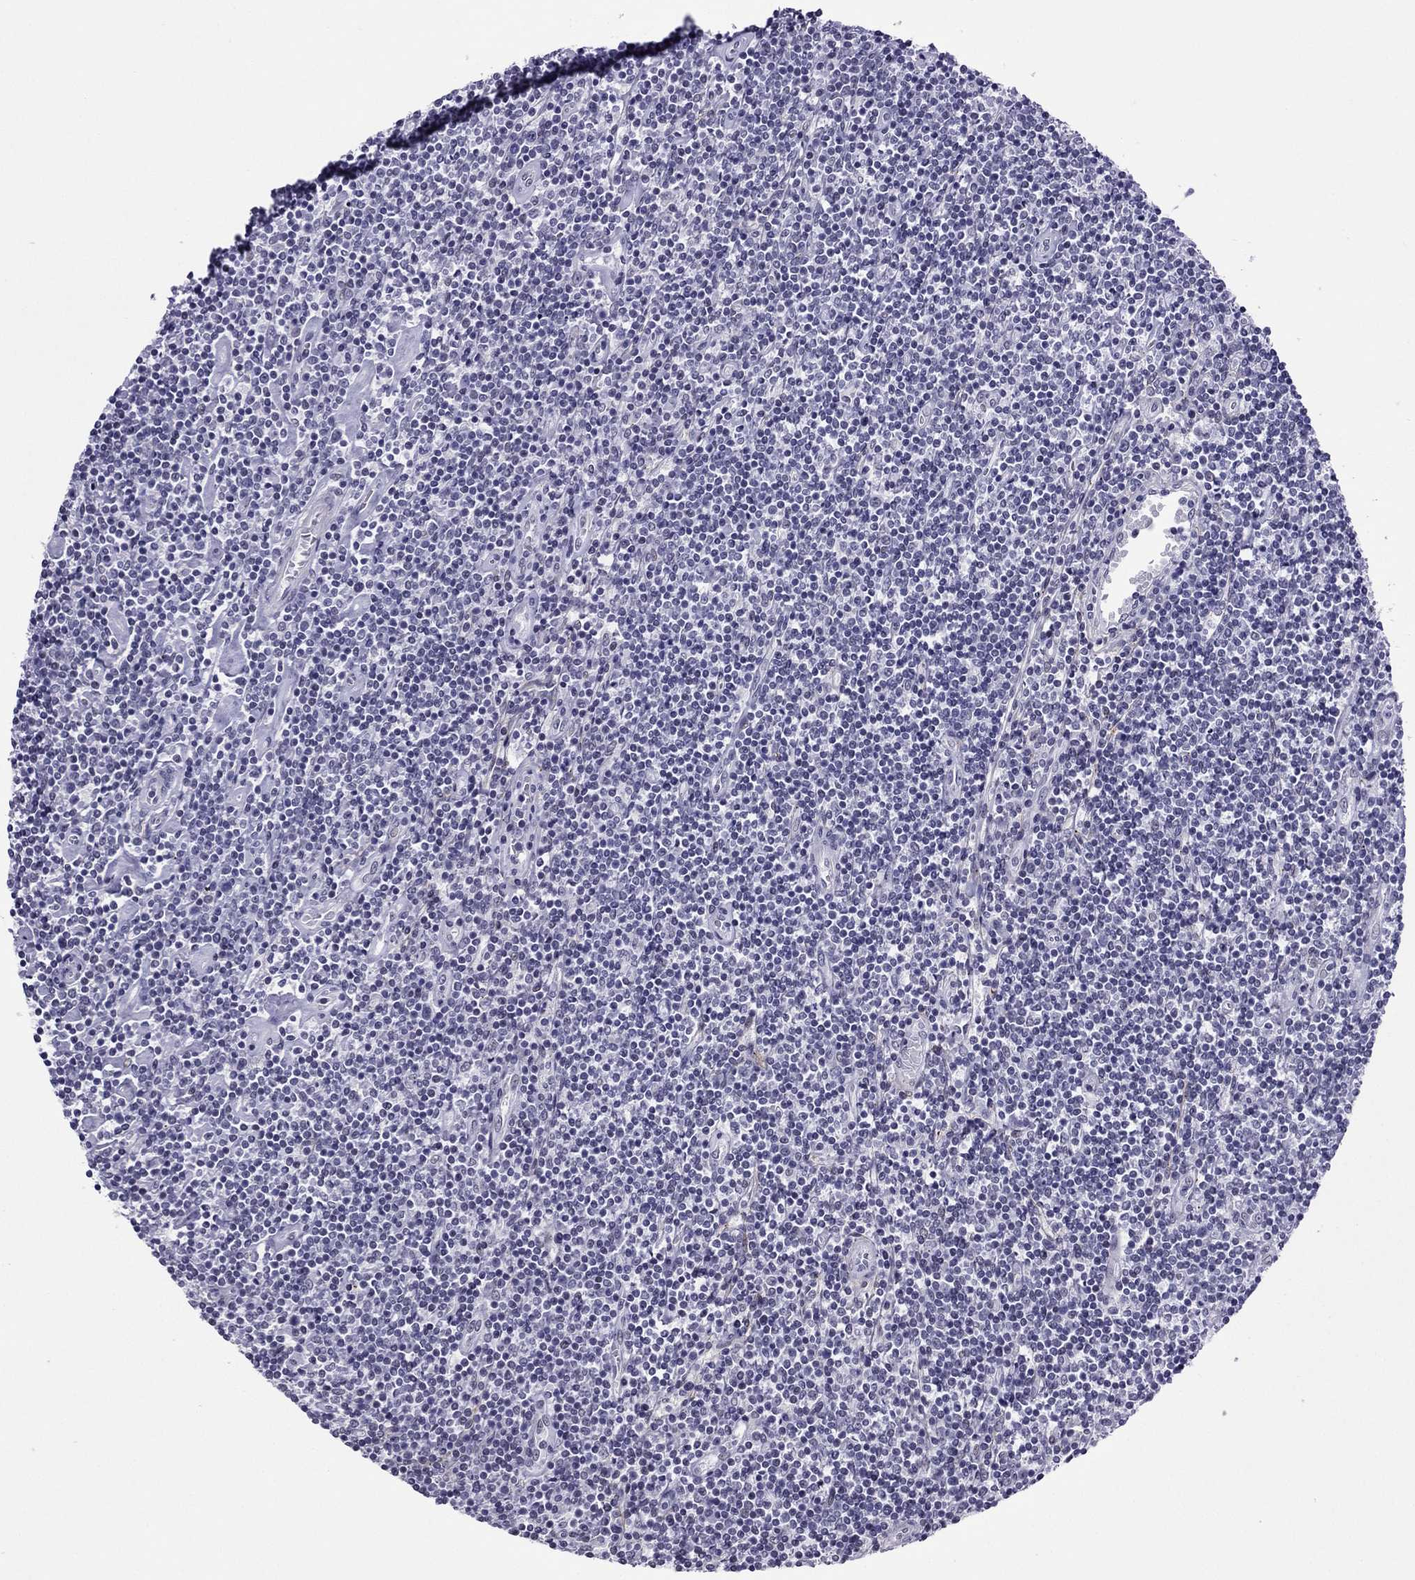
{"staining": {"intensity": "negative", "quantity": "none", "location": "none"}, "tissue": "lymphoma", "cell_type": "Tumor cells", "image_type": "cancer", "snomed": [{"axis": "morphology", "description": "Hodgkin's disease, NOS"}, {"axis": "topography", "description": "Lymph node"}], "caption": "High power microscopy histopathology image of an IHC photomicrograph of lymphoma, revealing no significant expression in tumor cells. Brightfield microscopy of immunohistochemistry stained with DAB (brown) and hematoxylin (blue), captured at high magnification.", "gene": "ZNF646", "patient": {"sex": "male", "age": 40}}